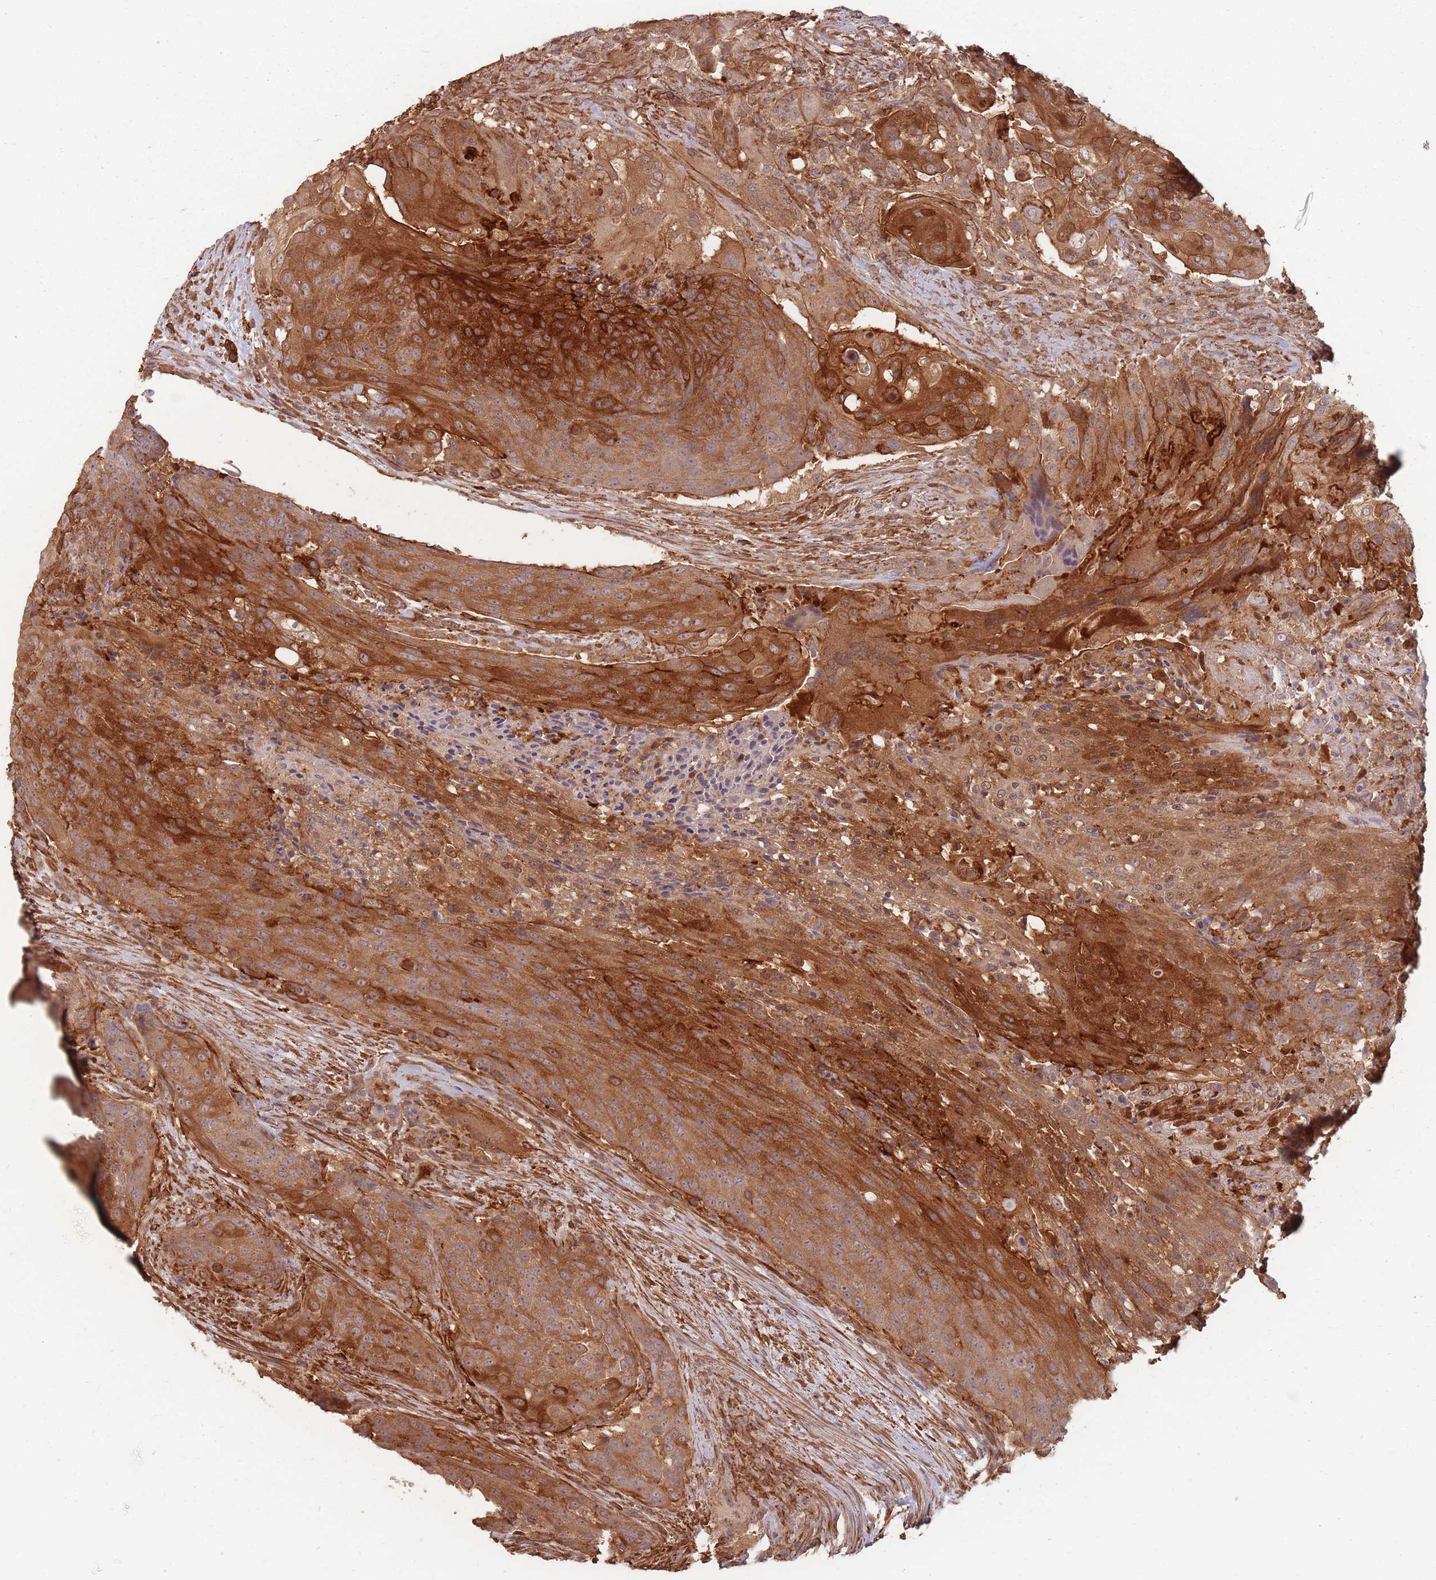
{"staining": {"intensity": "strong", "quantity": ">75%", "location": "cytoplasmic/membranous"}, "tissue": "urothelial cancer", "cell_type": "Tumor cells", "image_type": "cancer", "snomed": [{"axis": "morphology", "description": "Urothelial carcinoma, High grade"}, {"axis": "topography", "description": "Urinary bladder"}], "caption": "Protein staining of high-grade urothelial carcinoma tissue reveals strong cytoplasmic/membranous positivity in about >75% of tumor cells.", "gene": "PLS3", "patient": {"sex": "female", "age": 63}}